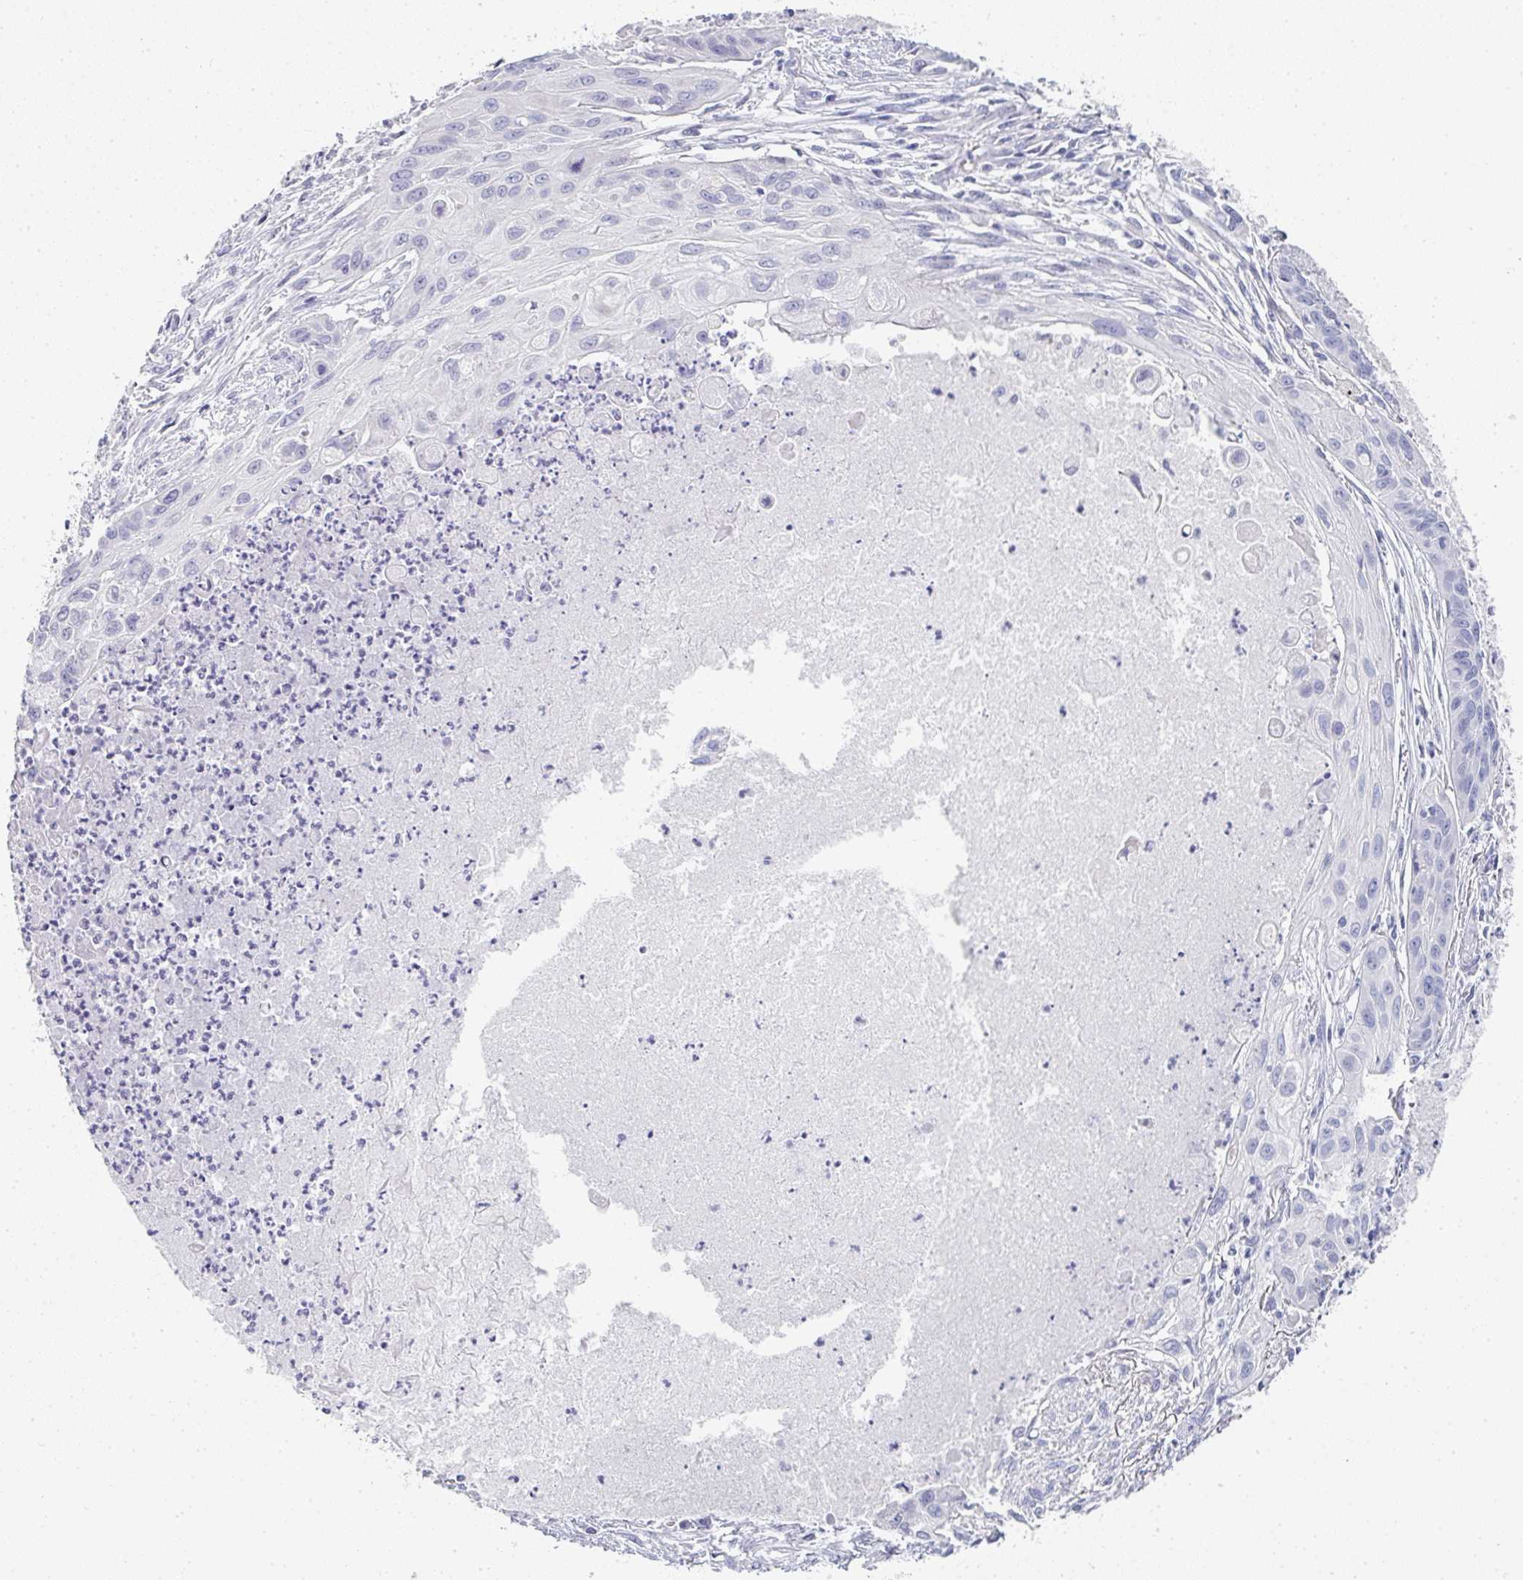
{"staining": {"intensity": "negative", "quantity": "none", "location": "none"}, "tissue": "lung cancer", "cell_type": "Tumor cells", "image_type": "cancer", "snomed": [{"axis": "morphology", "description": "Squamous cell carcinoma, NOS"}, {"axis": "topography", "description": "Lung"}], "caption": "Image shows no protein expression in tumor cells of lung cancer tissue.", "gene": "NEU2", "patient": {"sex": "male", "age": 71}}